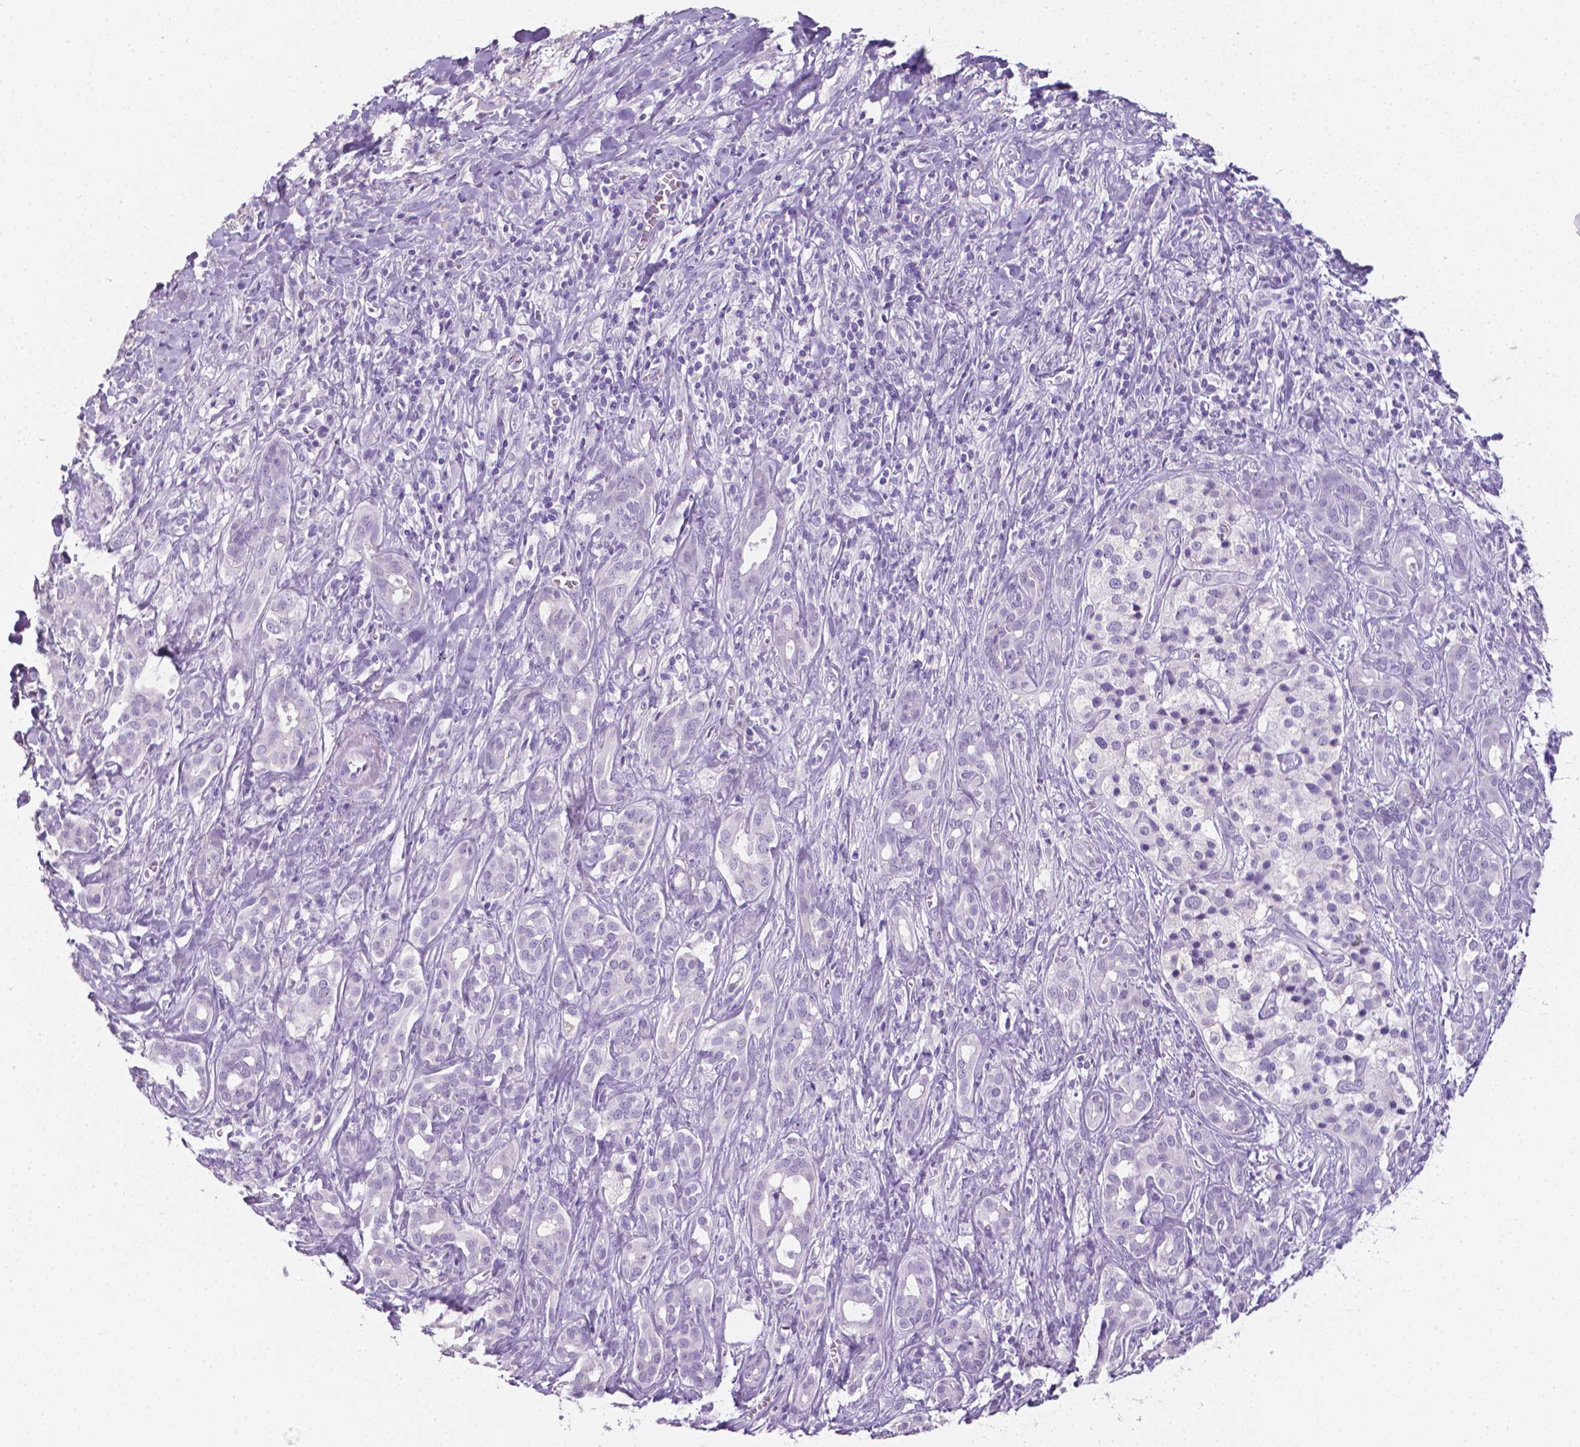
{"staining": {"intensity": "negative", "quantity": "none", "location": "none"}, "tissue": "pancreatic cancer", "cell_type": "Tumor cells", "image_type": "cancer", "snomed": [{"axis": "morphology", "description": "Adenocarcinoma, NOS"}, {"axis": "topography", "description": "Pancreas"}], "caption": "There is no significant staining in tumor cells of pancreatic adenocarcinoma.", "gene": "XPNPEP2", "patient": {"sex": "male", "age": 61}}